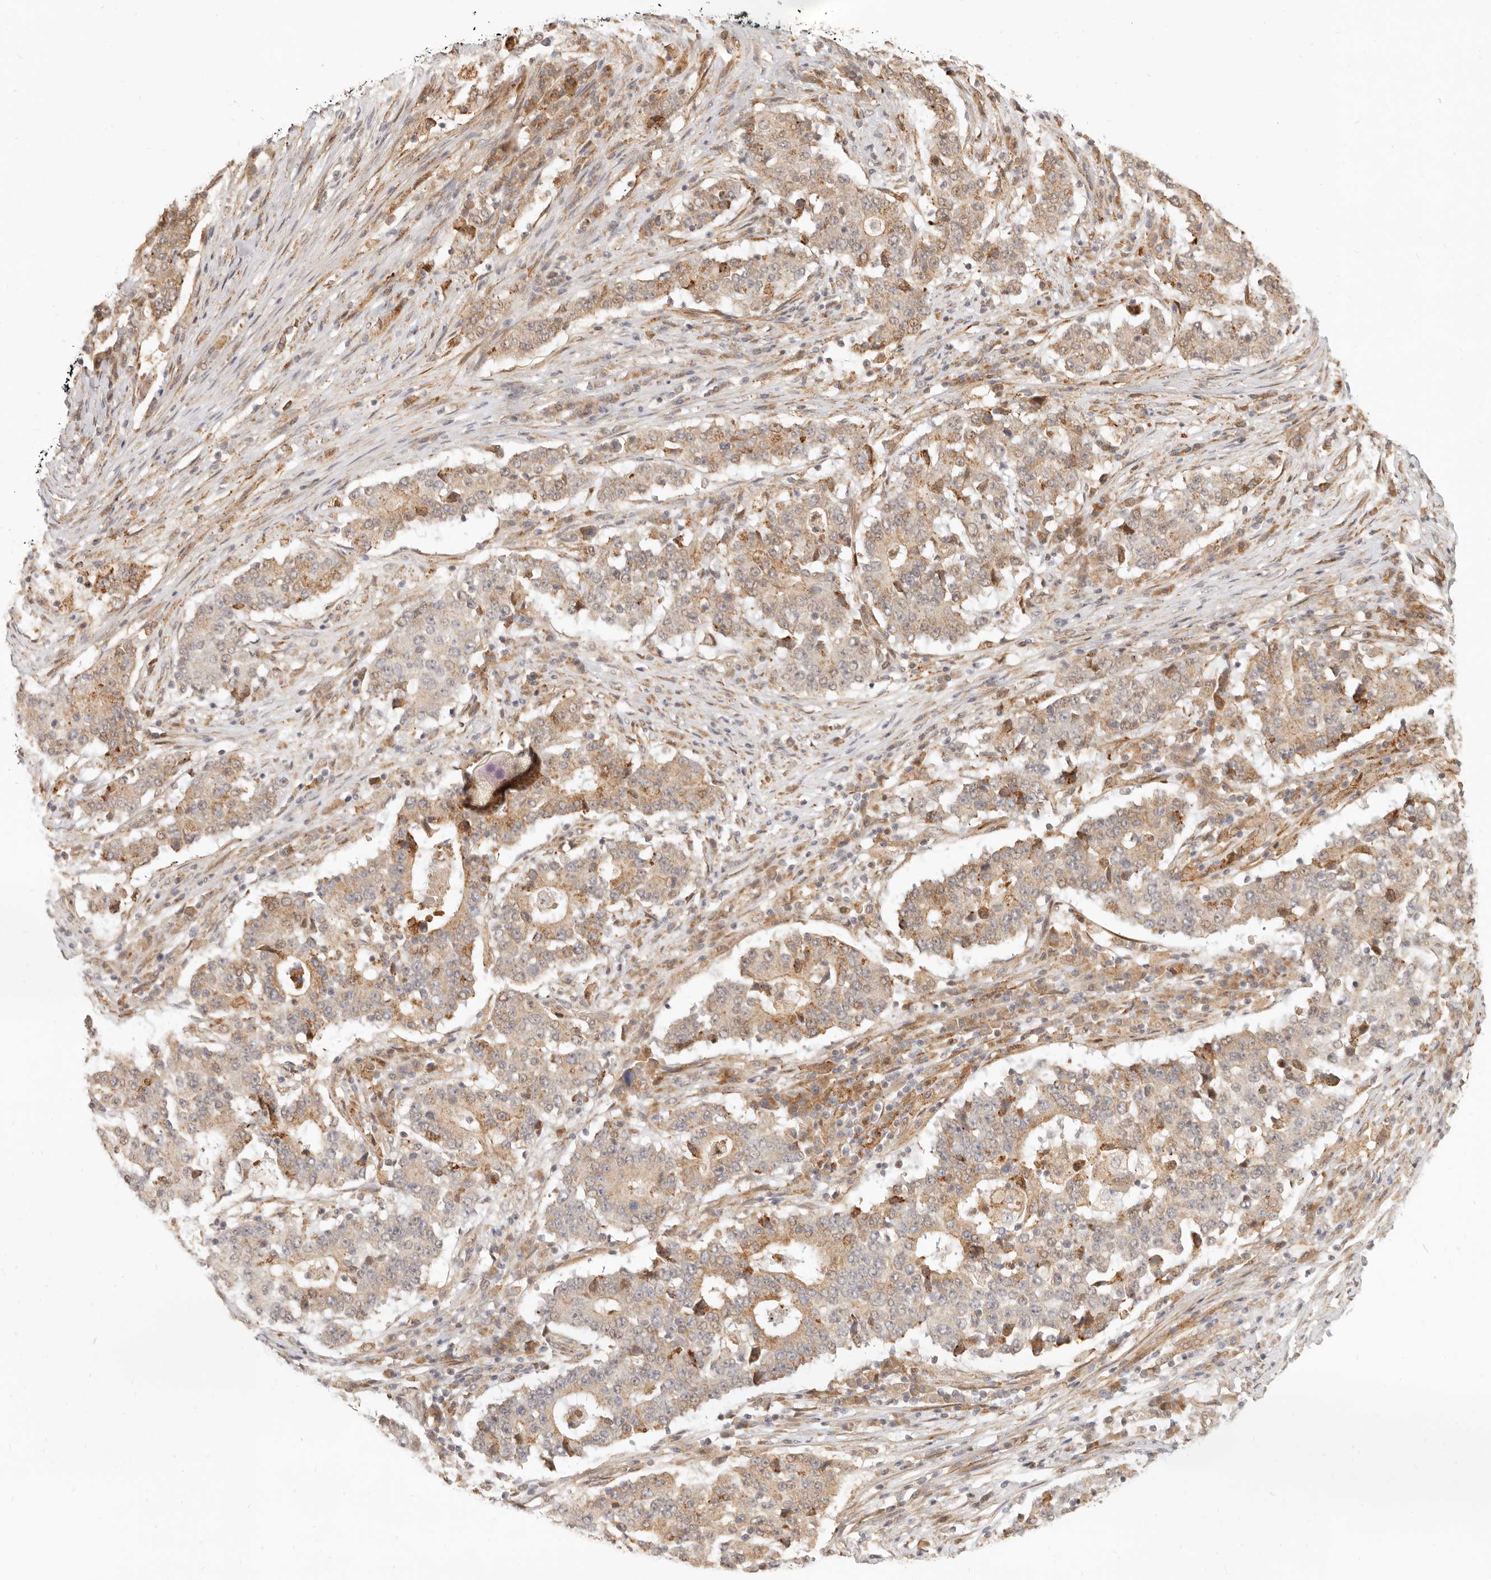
{"staining": {"intensity": "moderate", "quantity": "25%-75%", "location": "cytoplasmic/membranous"}, "tissue": "stomach cancer", "cell_type": "Tumor cells", "image_type": "cancer", "snomed": [{"axis": "morphology", "description": "Adenocarcinoma, NOS"}, {"axis": "topography", "description": "Stomach"}], "caption": "This image shows IHC staining of human stomach cancer (adenocarcinoma), with medium moderate cytoplasmic/membranous expression in approximately 25%-75% of tumor cells.", "gene": "TUFT1", "patient": {"sex": "male", "age": 59}}